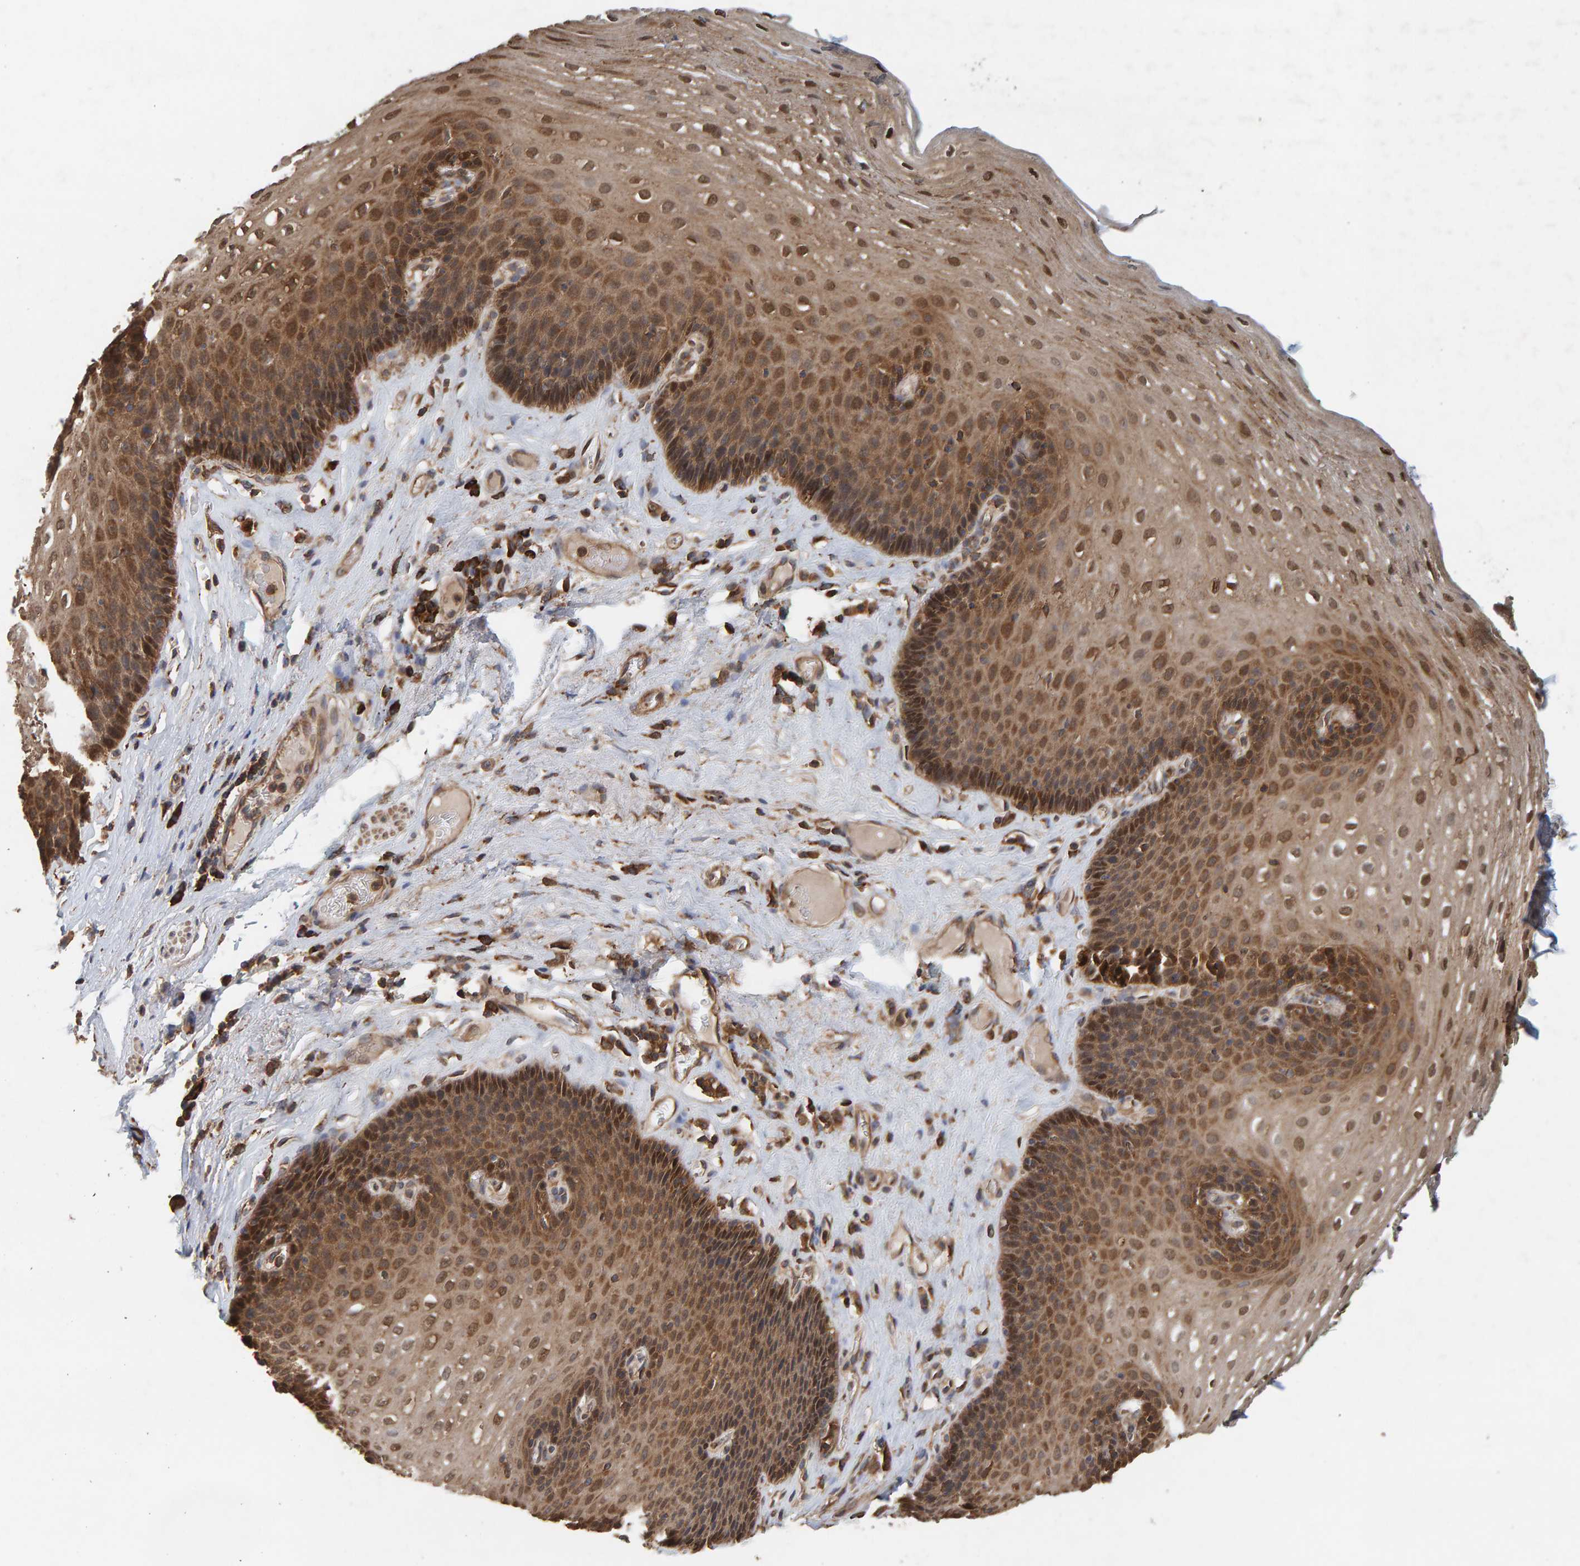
{"staining": {"intensity": "moderate", "quantity": ">75%", "location": "cytoplasmic/membranous,nuclear"}, "tissue": "esophagus", "cell_type": "Squamous epithelial cells", "image_type": "normal", "snomed": [{"axis": "morphology", "description": "Normal tissue, NOS"}, {"axis": "topography", "description": "Esophagus"}], "caption": "IHC (DAB) staining of unremarkable human esophagus shows moderate cytoplasmic/membranous,nuclear protein expression in about >75% of squamous epithelial cells.", "gene": "PLA2G3", "patient": {"sex": "female", "age": 66}}